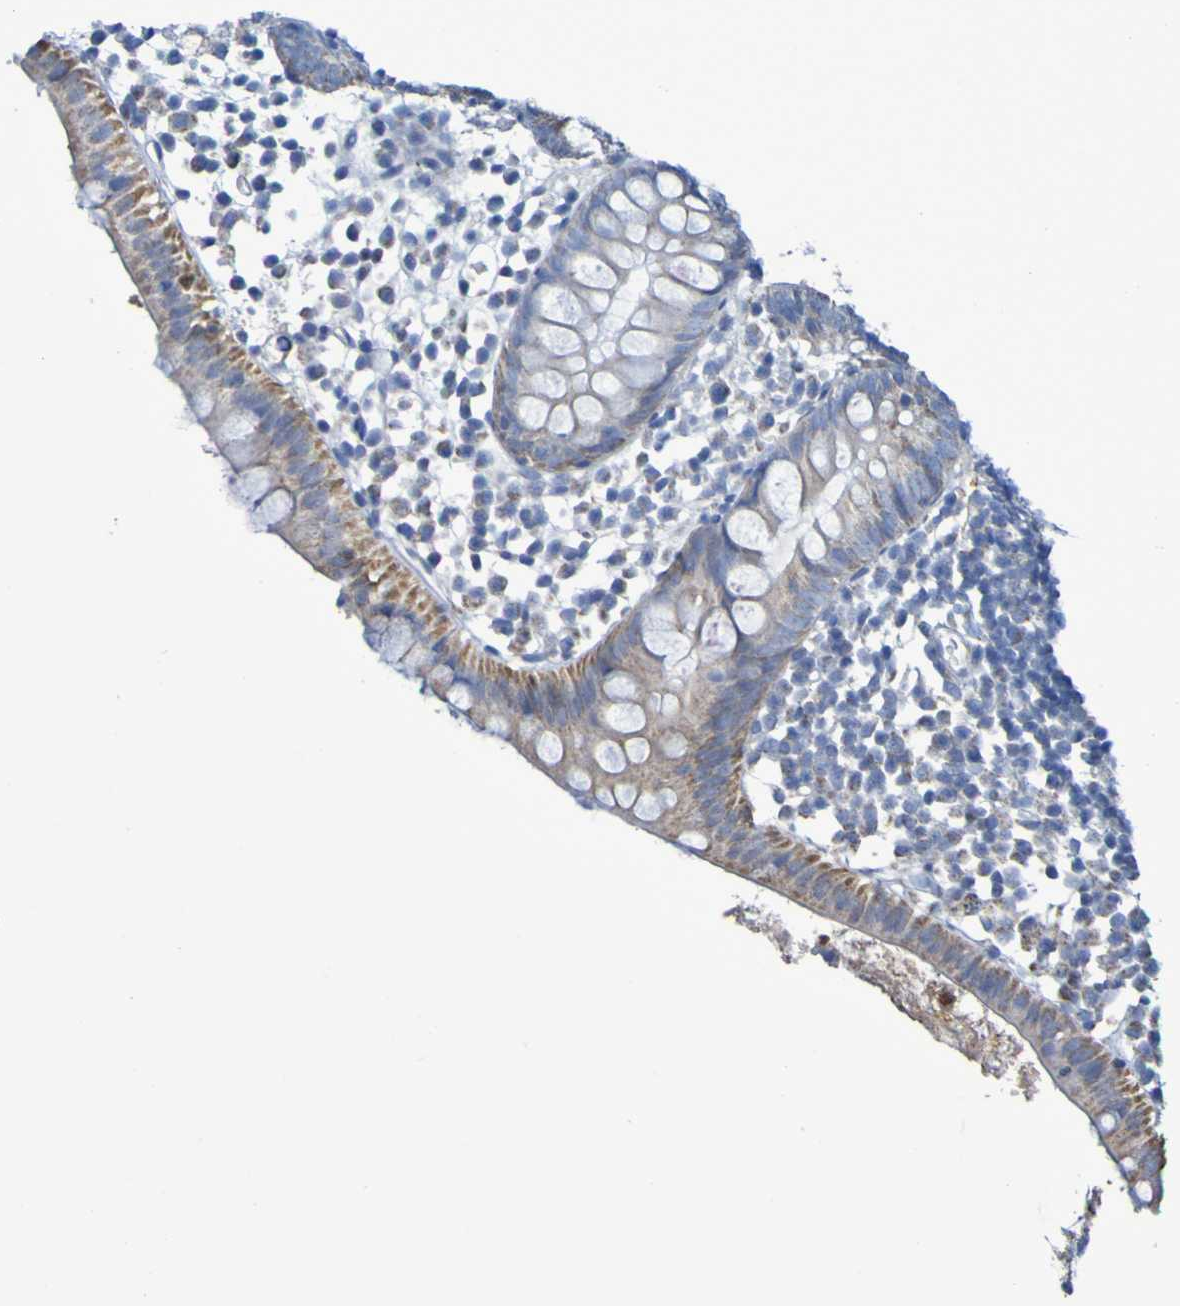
{"staining": {"intensity": "weak", "quantity": ">75%", "location": "cytoplasmic/membranous"}, "tissue": "appendix", "cell_type": "Glandular cells", "image_type": "normal", "snomed": [{"axis": "morphology", "description": "Normal tissue, NOS"}, {"axis": "topography", "description": "Appendix"}], "caption": "Protein staining shows weak cytoplasmic/membranous expression in approximately >75% of glandular cells in normal appendix. Ihc stains the protein of interest in brown and the nuclei are stained blue.", "gene": "CNTN2", "patient": {"sex": "female", "age": 20}}